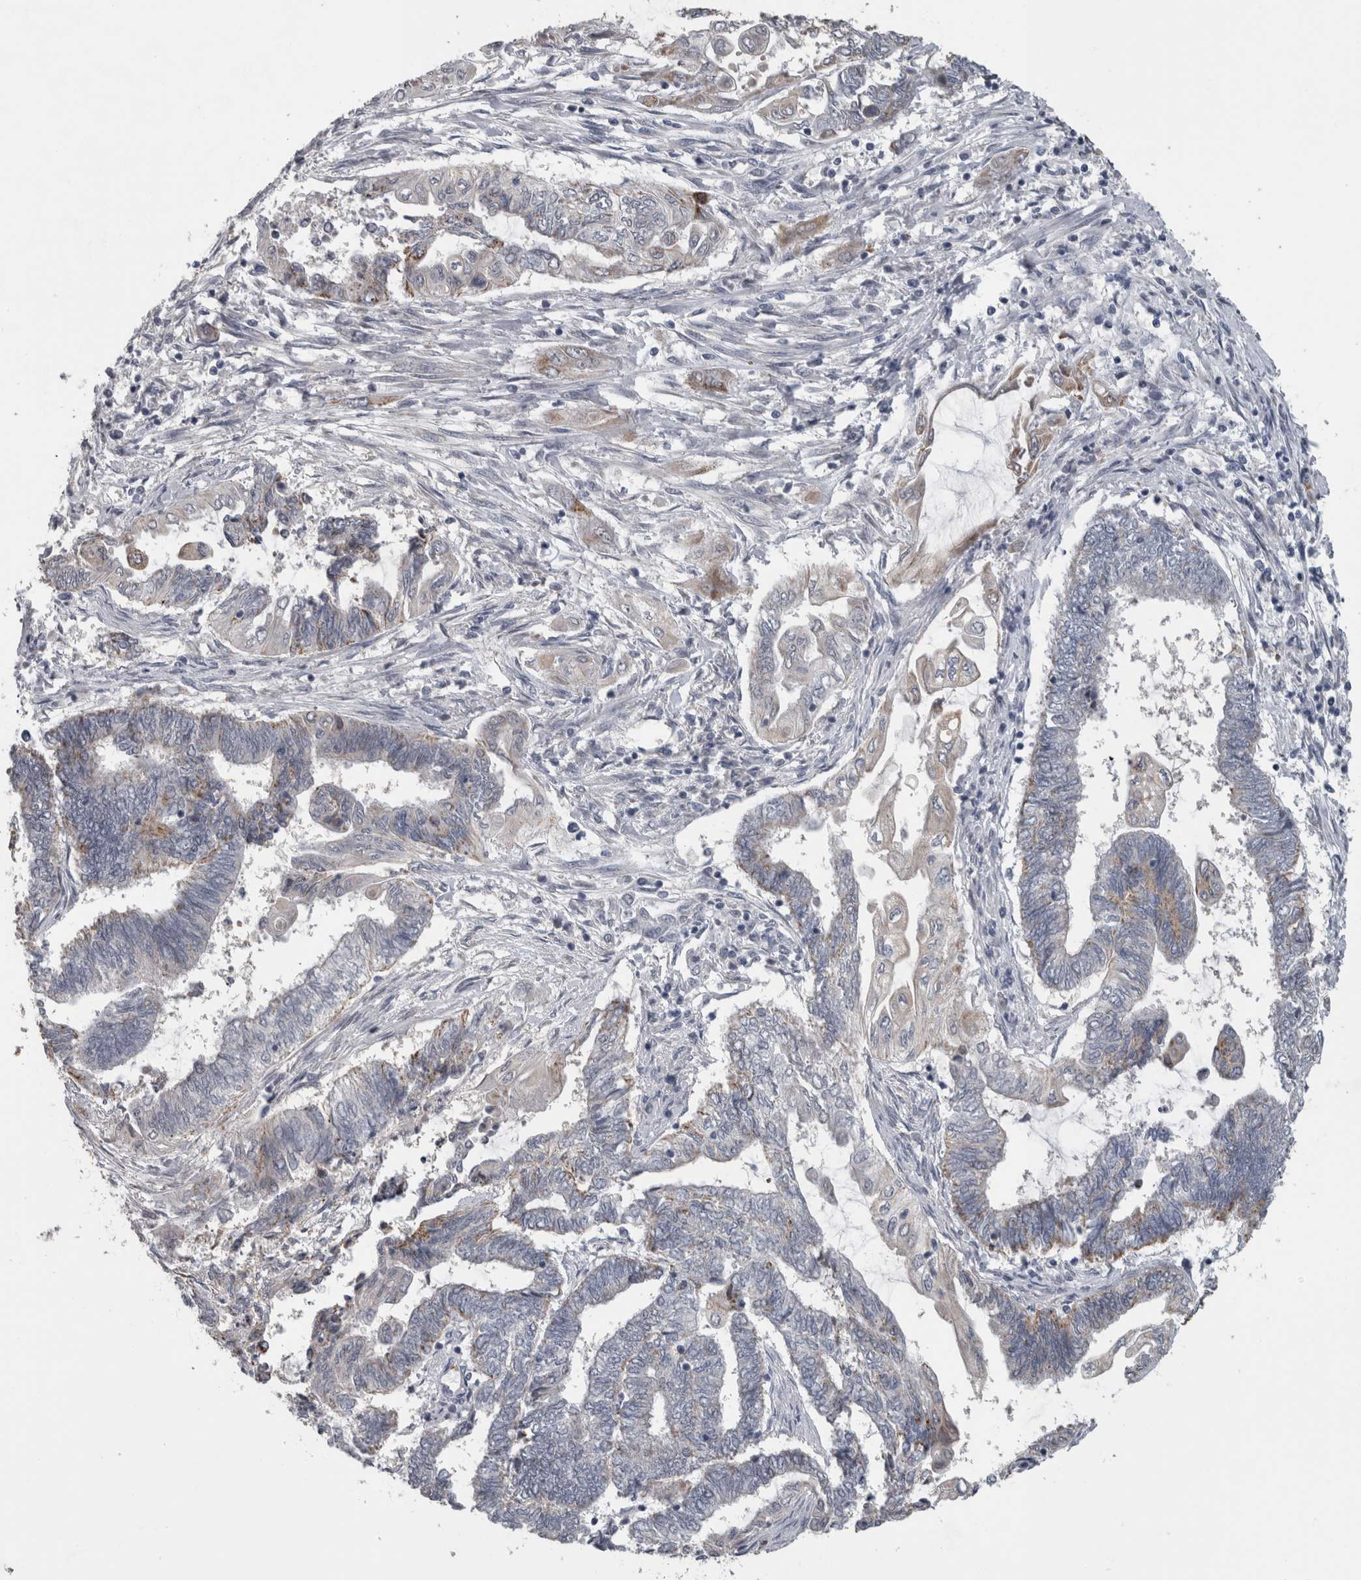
{"staining": {"intensity": "moderate", "quantity": "<25%", "location": "cytoplasmic/membranous"}, "tissue": "endometrial cancer", "cell_type": "Tumor cells", "image_type": "cancer", "snomed": [{"axis": "morphology", "description": "Adenocarcinoma, NOS"}, {"axis": "topography", "description": "Uterus"}, {"axis": "topography", "description": "Endometrium"}], "caption": "This image displays endometrial adenocarcinoma stained with immunohistochemistry to label a protein in brown. The cytoplasmic/membranous of tumor cells show moderate positivity for the protein. Nuclei are counter-stained blue.", "gene": "OR2K2", "patient": {"sex": "female", "age": 70}}